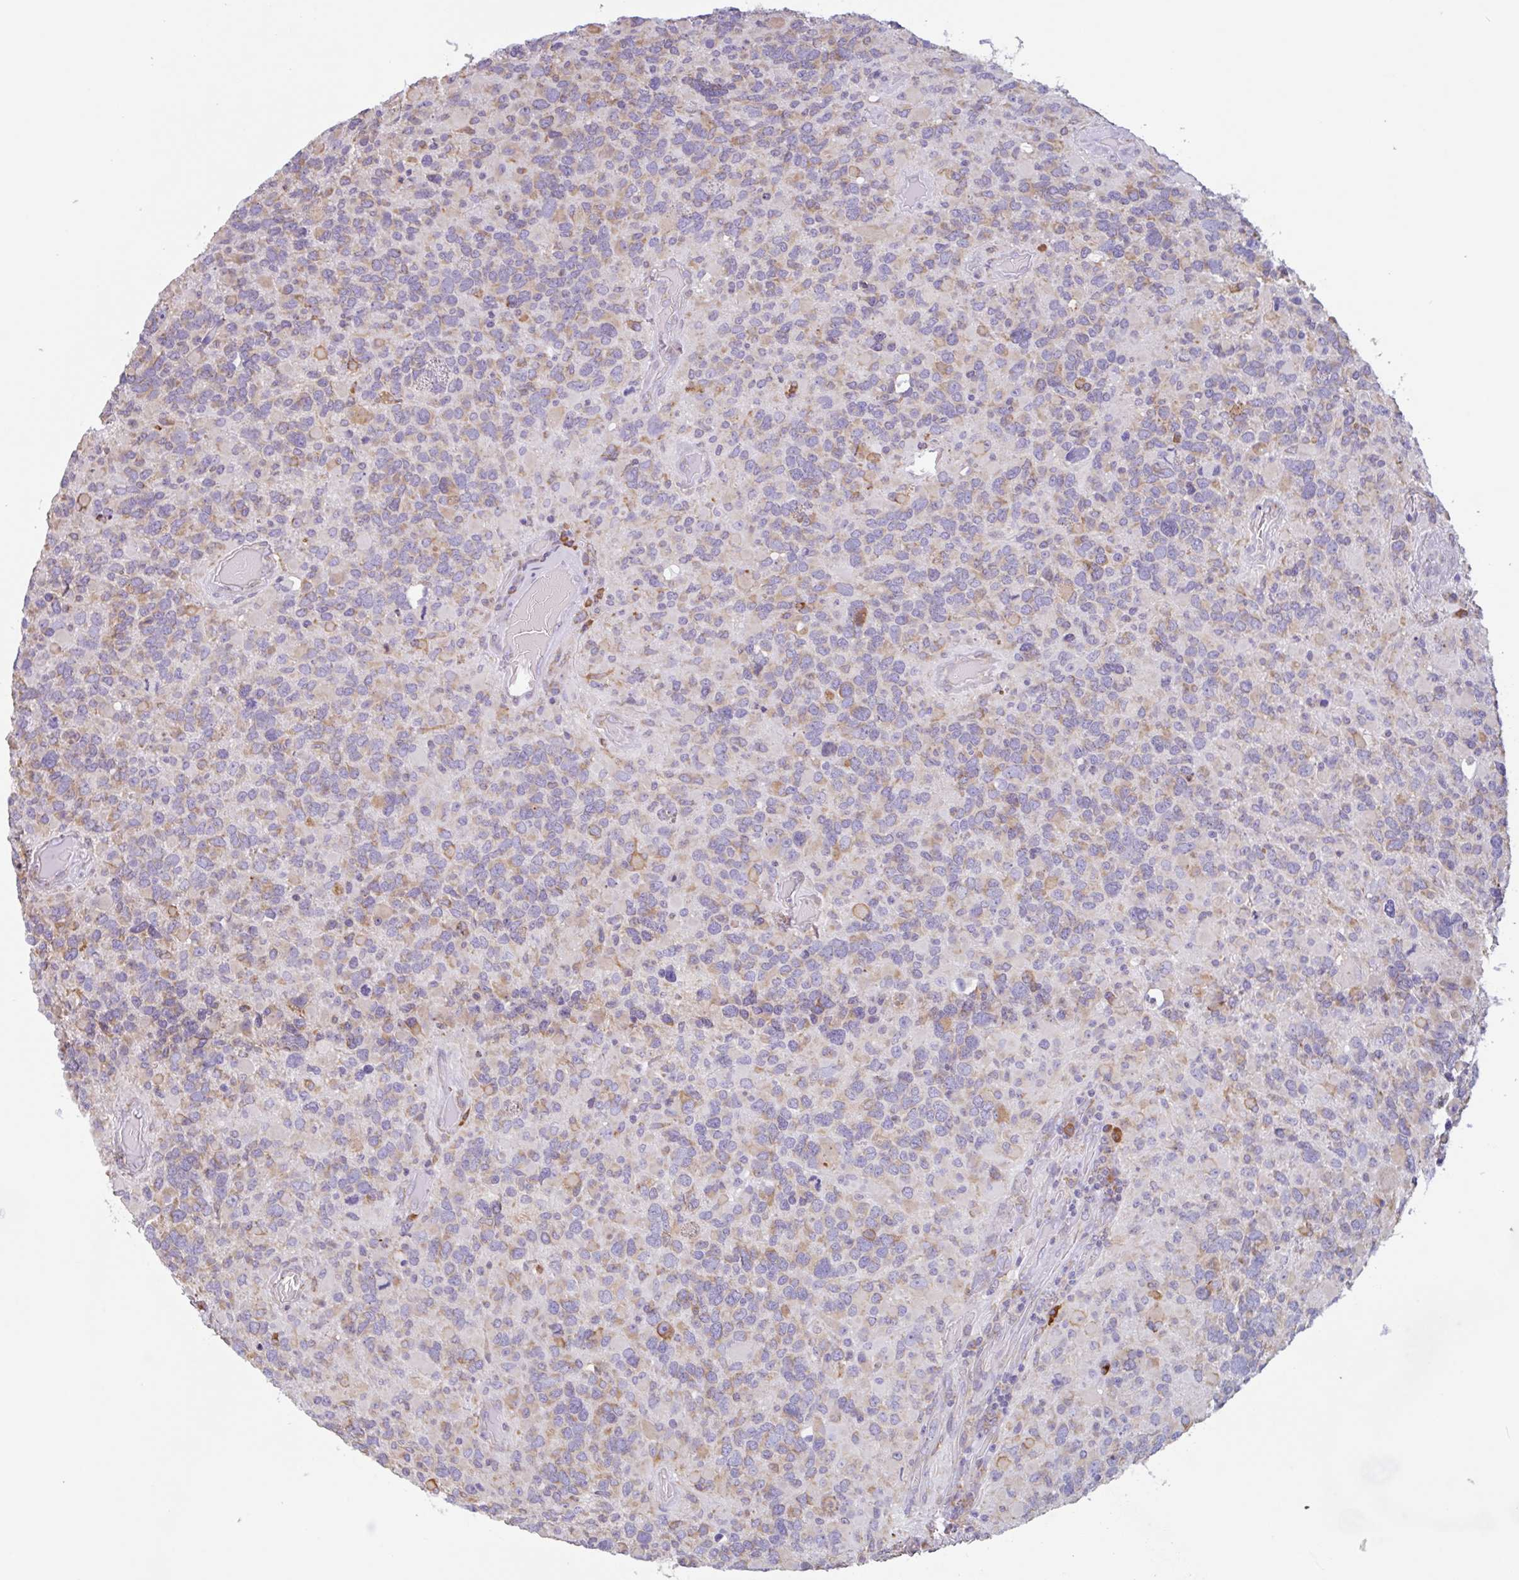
{"staining": {"intensity": "negative", "quantity": "none", "location": "none"}, "tissue": "glioma", "cell_type": "Tumor cells", "image_type": "cancer", "snomed": [{"axis": "morphology", "description": "Glioma, malignant, High grade"}, {"axis": "topography", "description": "Brain"}], "caption": "High magnification brightfield microscopy of glioma stained with DAB (brown) and counterstained with hematoxylin (blue): tumor cells show no significant positivity.", "gene": "DOK4", "patient": {"sex": "female", "age": 40}}